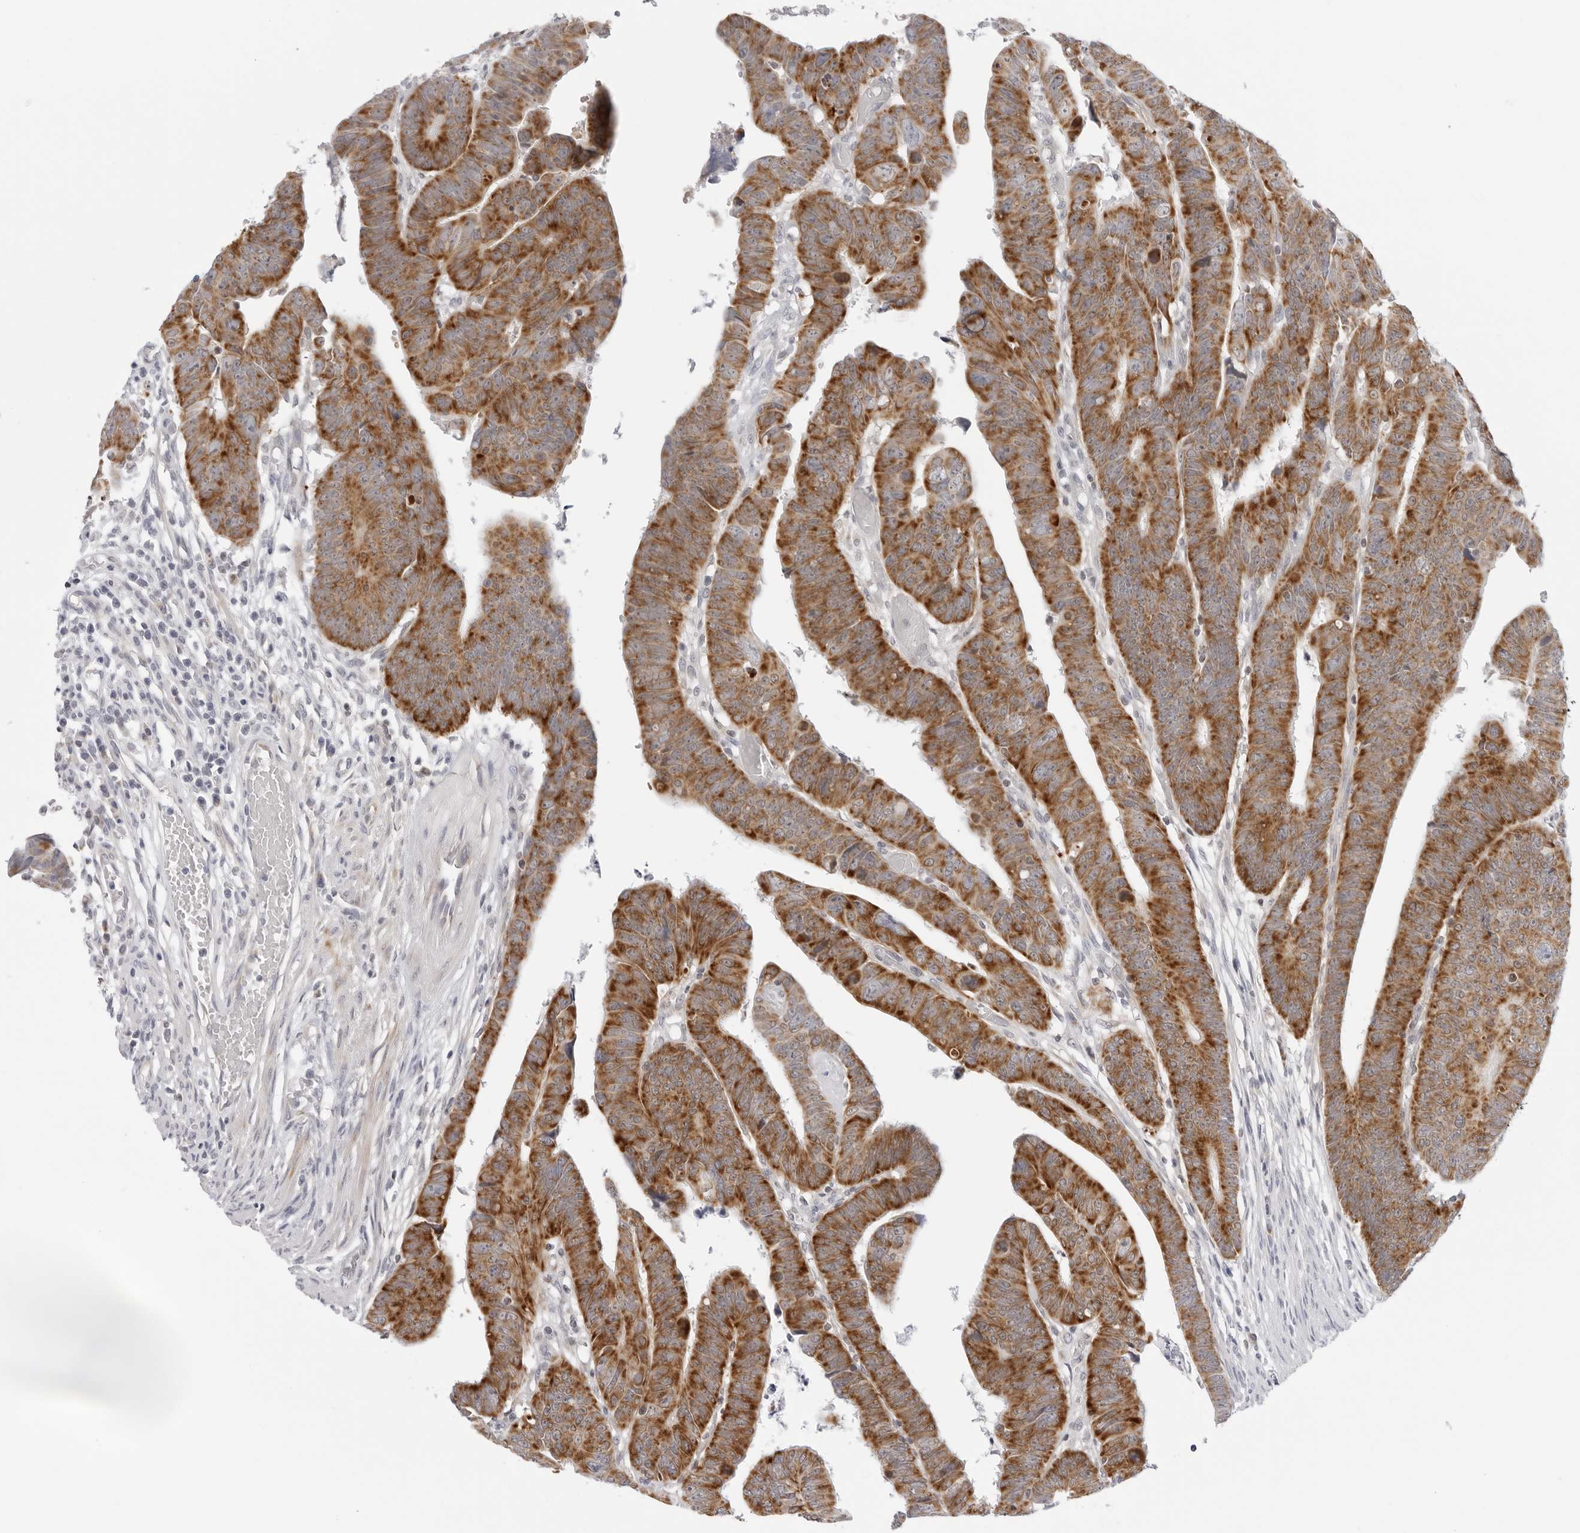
{"staining": {"intensity": "strong", "quantity": ">75%", "location": "cytoplasmic/membranous"}, "tissue": "colorectal cancer", "cell_type": "Tumor cells", "image_type": "cancer", "snomed": [{"axis": "morphology", "description": "Adenocarcinoma, NOS"}, {"axis": "topography", "description": "Rectum"}], "caption": "A high amount of strong cytoplasmic/membranous staining is appreciated in about >75% of tumor cells in colorectal cancer (adenocarcinoma) tissue. (brown staining indicates protein expression, while blue staining denotes nuclei).", "gene": "CIART", "patient": {"sex": "female", "age": 65}}